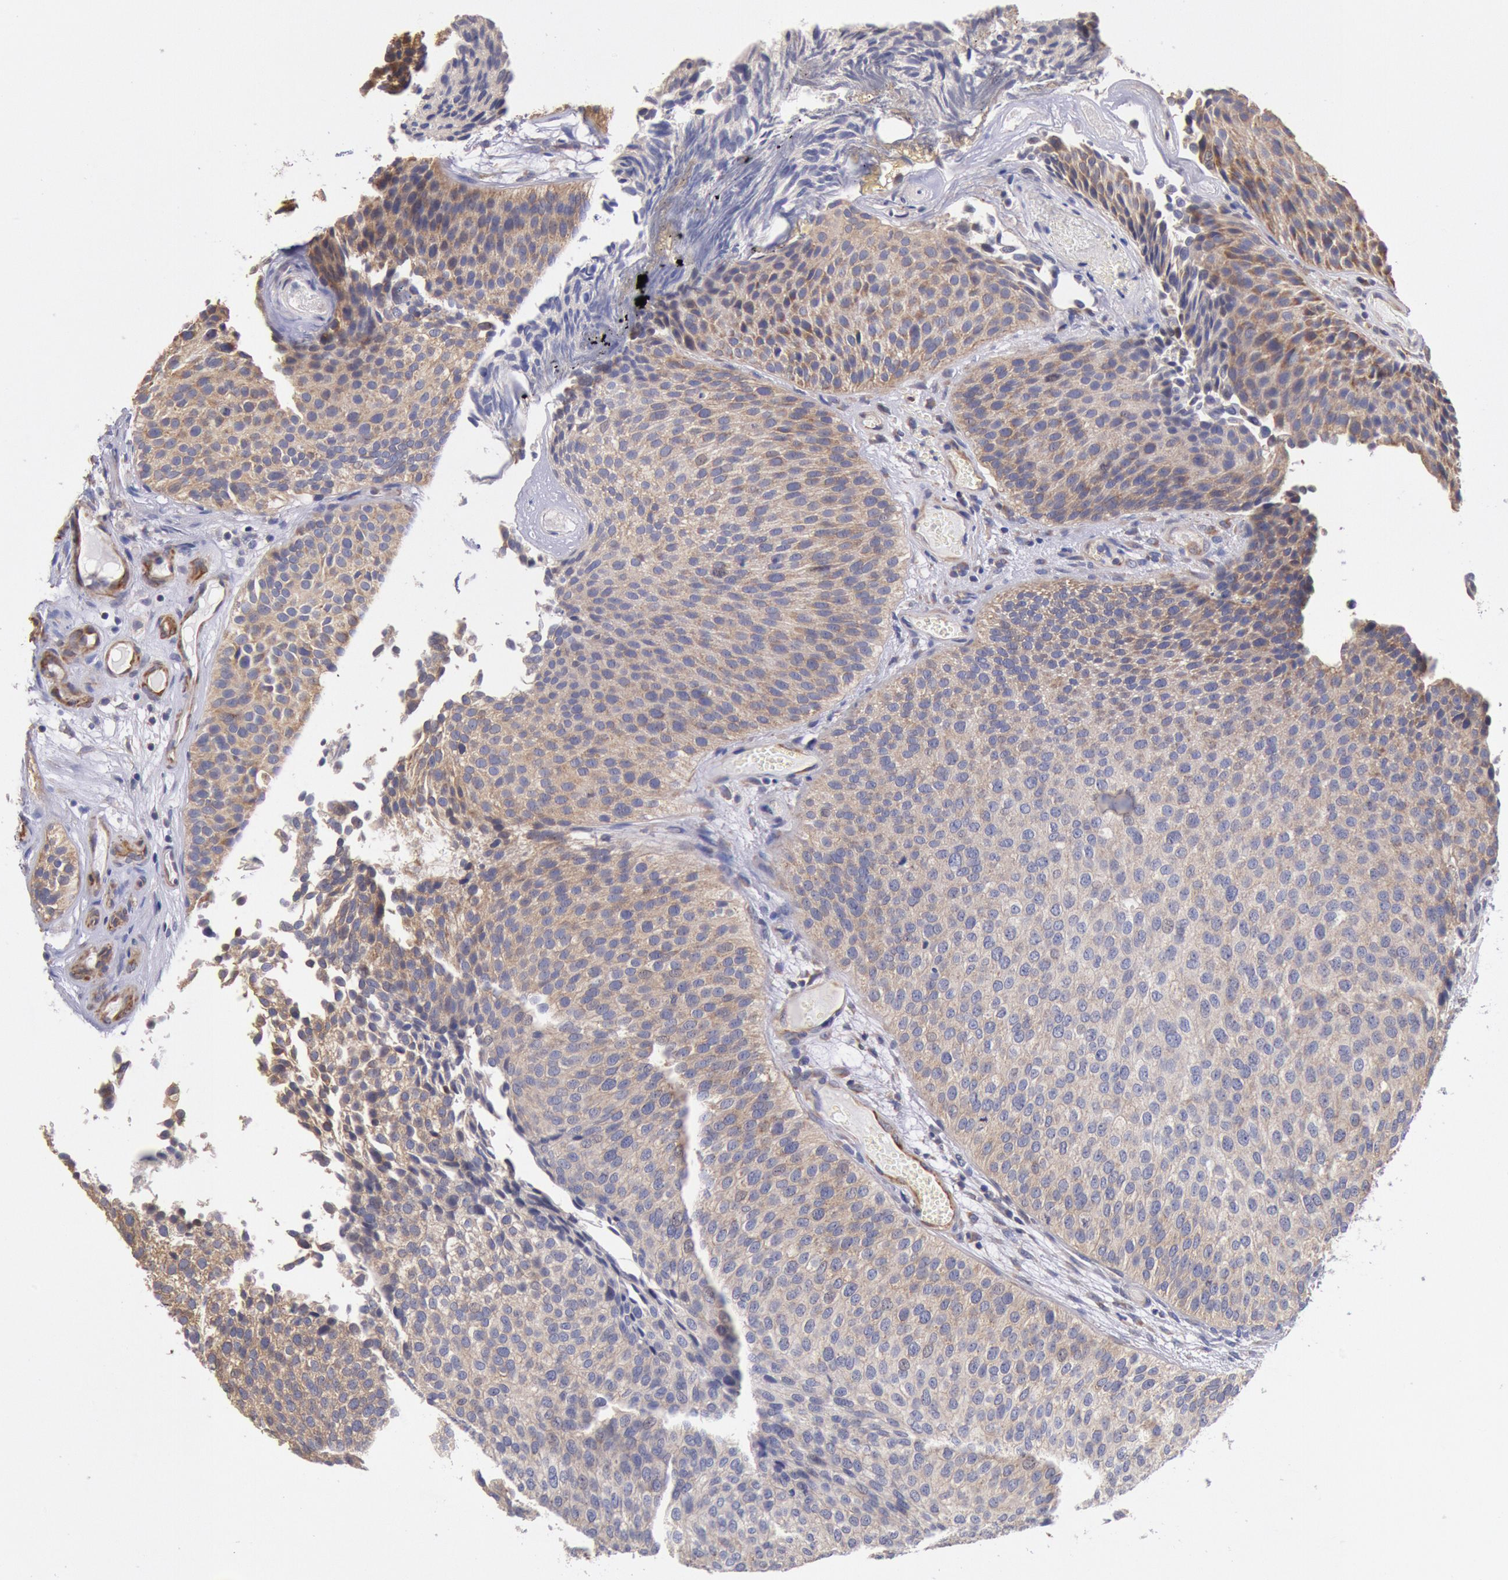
{"staining": {"intensity": "weak", "quantity": ">75%", "location": "cytoplasmic/membranous"}, "tissue": "urothelial cancer", "cell_type": "Tumor cells", "image_type": "cancer", "snomed": [{"axis": "morphology", "description": "Urothelial carcinoma, Low grade"}, {"axis": "topography", "description": "Urinary bladder"}], "caption": "There is low levels of weak cytoplasmic/membranous expression in tumor cells of urothelial carcinoma (low-grade), as demonstrated by immunohistochemical staining (brown color).", "gene": "DRG1", "patient": {"sex": "male", "age": 84}}